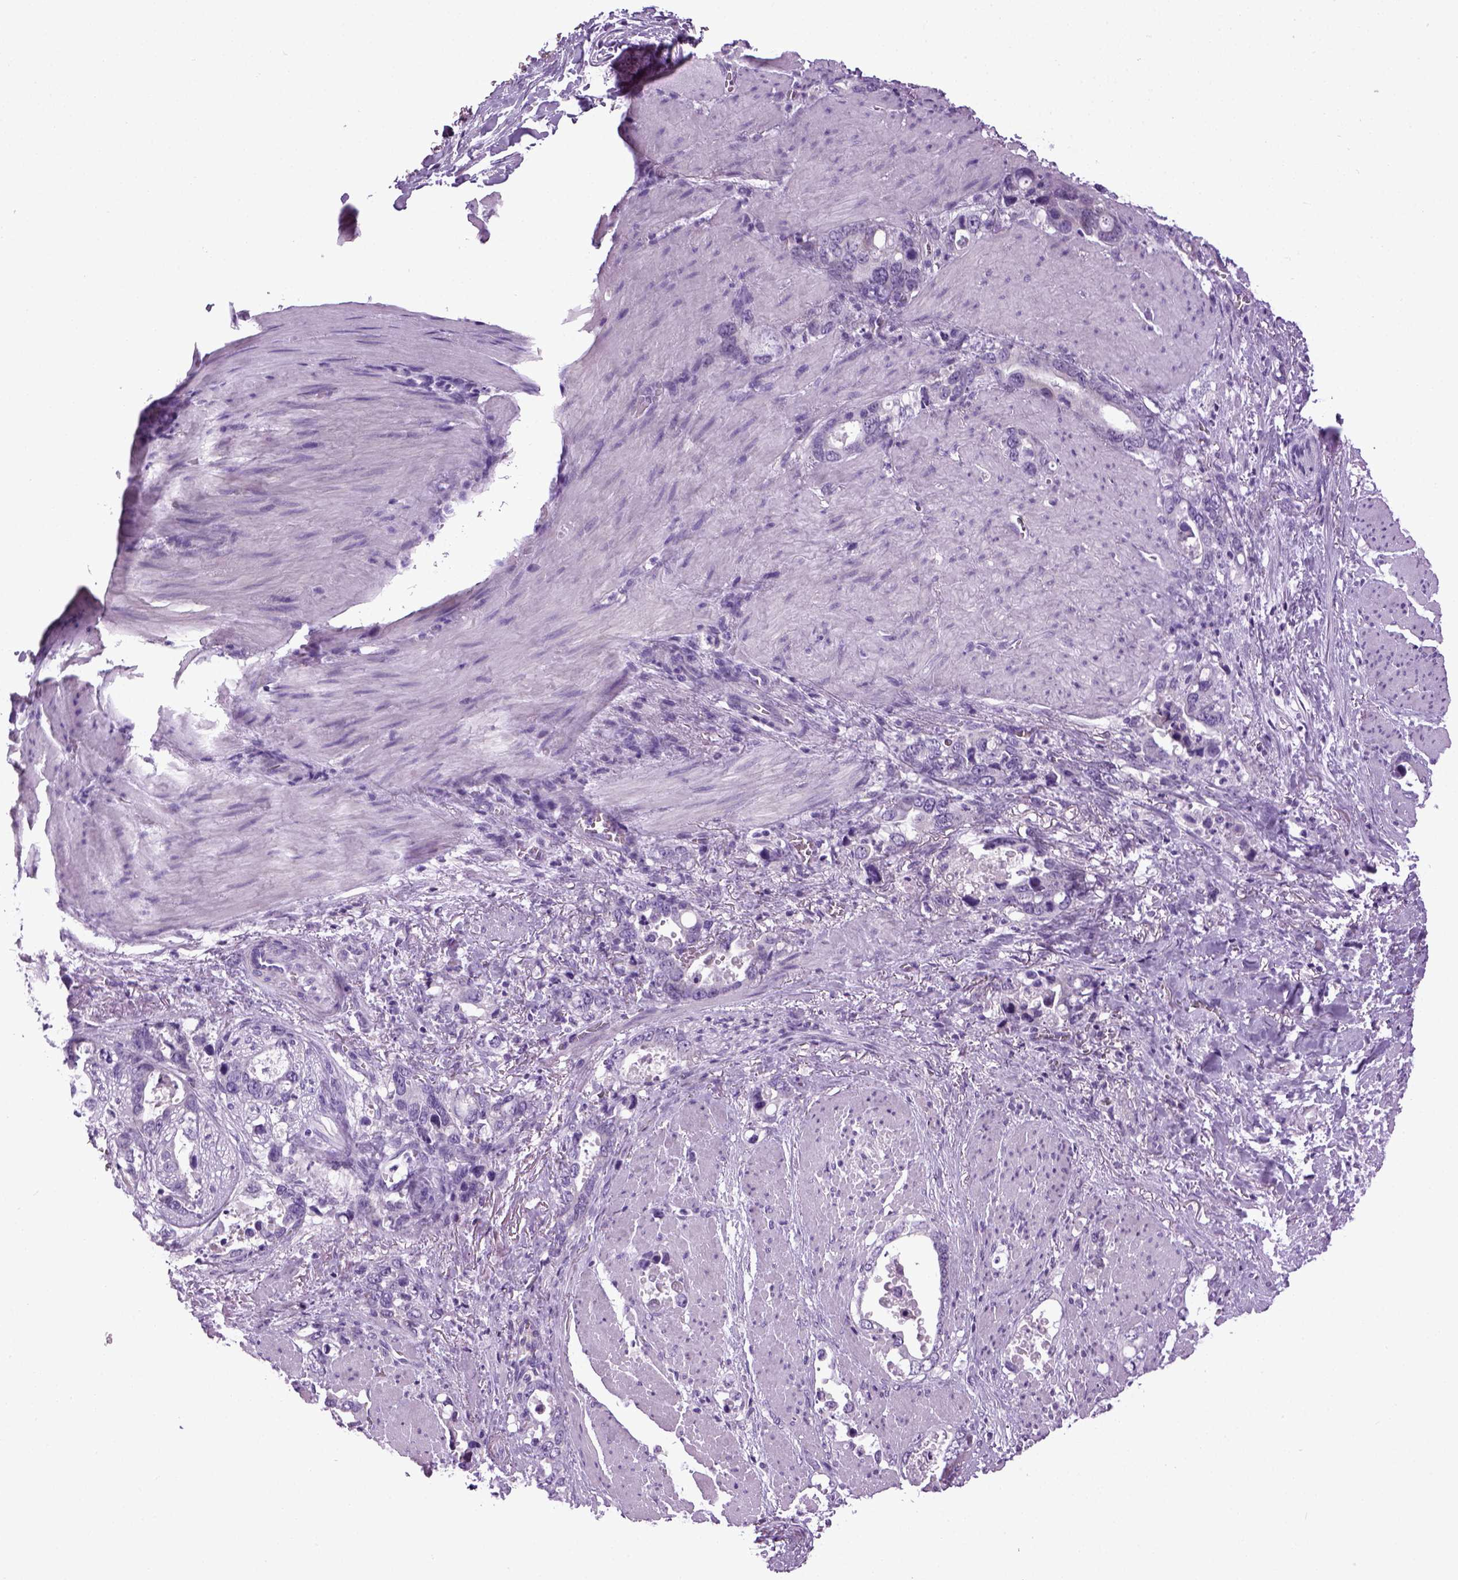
{"staining": {"intensity": "negative", "quantity": "none", "location": "none"}, "tissue": "stomach cancer", "cell_type": "Tumor cells", "image_type": "cancer", "snomed": [{"axis": "morphology", "description": "Normal tissue, NOS"}, {"axis": "morphology", "description": "Adenocarcinoma, NOS"}, {"axis": "topography", "description": "Esophagus"}, {"axis": "topography", "description": "Stomach, upper"}], "caption": "Immunohistochemistry of adenocarcinoma (stomach) reveals no expression in tumor cells.", "gene": "HMCN2", "patient": {"sex": "male", "age": 74}}